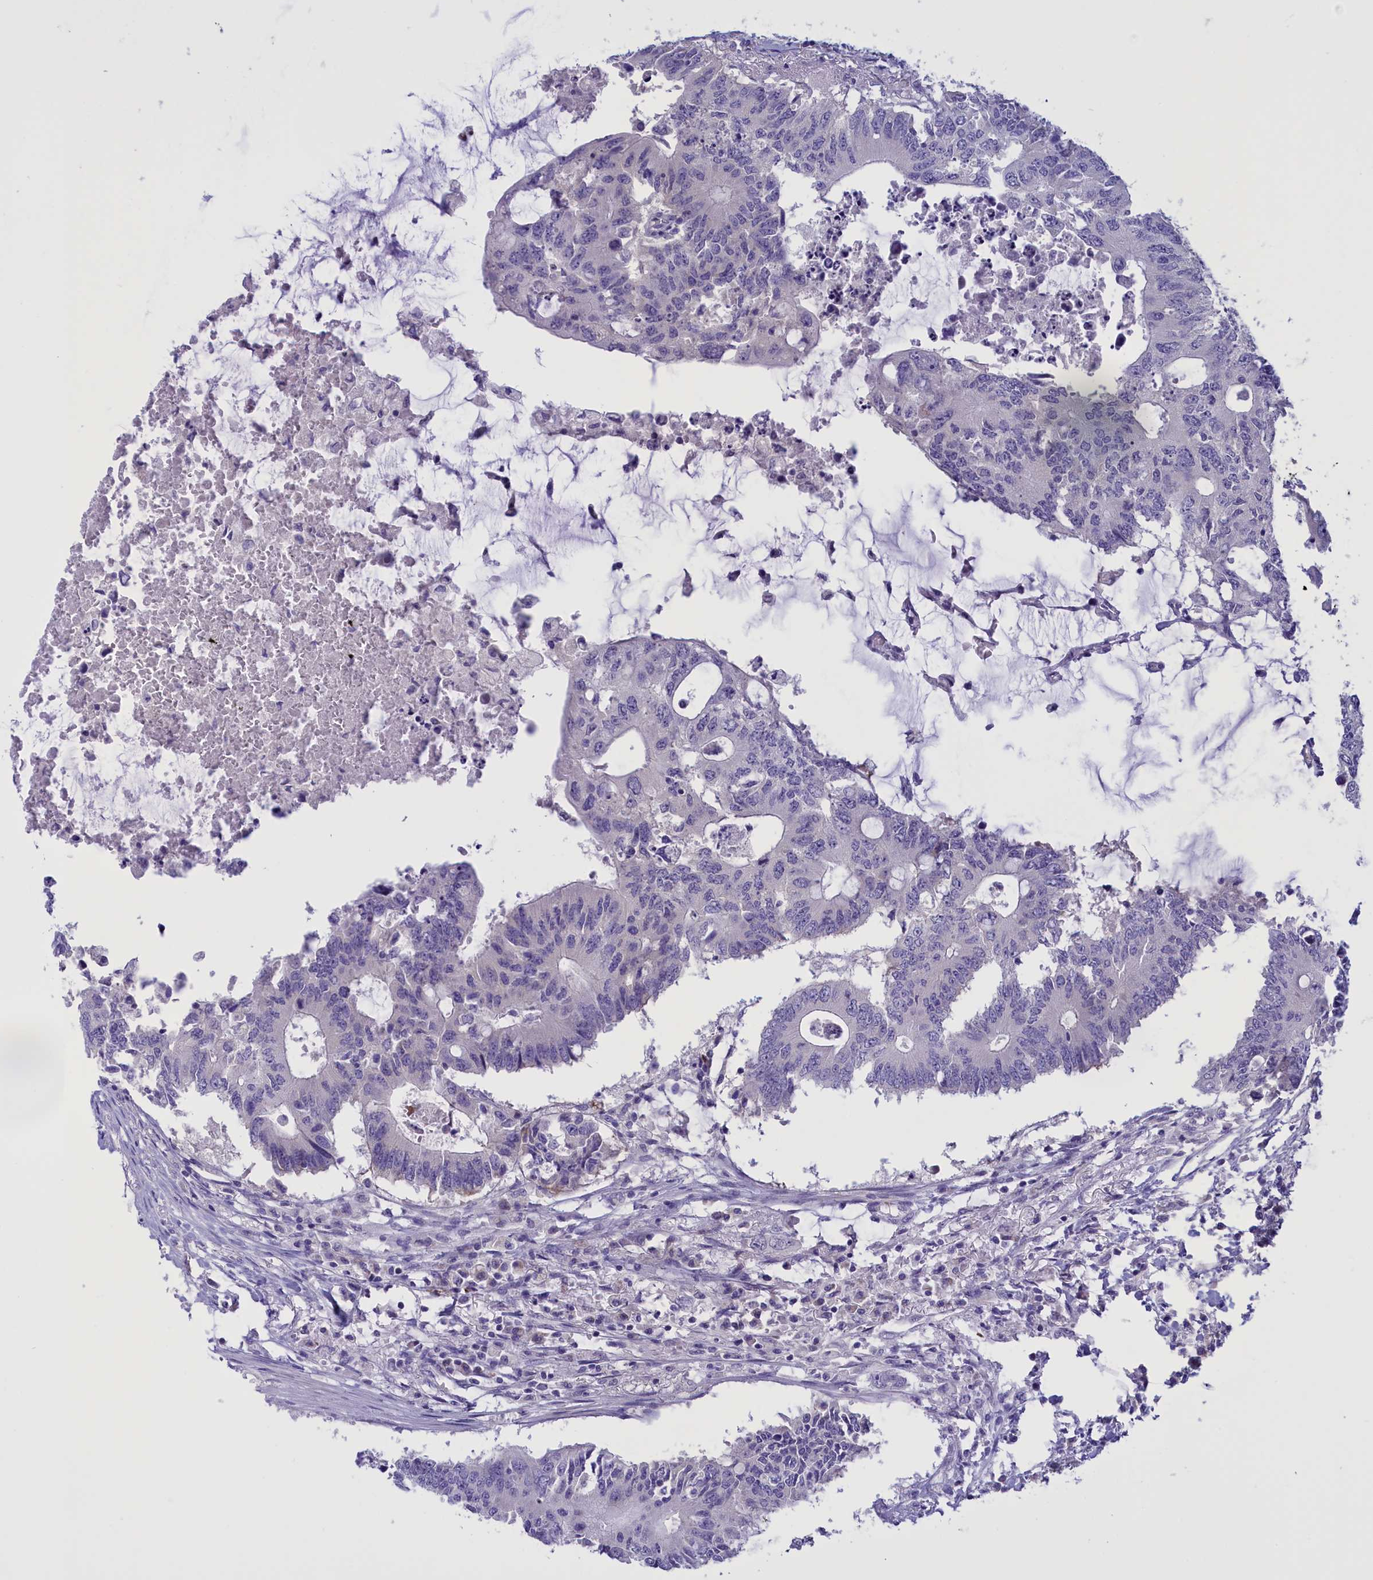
{"staining": {"intensity": "negative", "quantity": "none", "location": "none"}, "tissue": "colorectal cancer", "cell_type": "Tumor cells", "image_type": "cancer", "snomed": [{"axis": "morphology", "description": "Adenocarcinoma, NOS"}, {"axis": "topography", "description": "Colon"}], "caption": "Immunohistochemical staining of human colorectal adenocarcinoma displays no significant positivity in tumor cells.", "gene": "FAM149B1", "patient": {"sex": "male", "age": 71}}